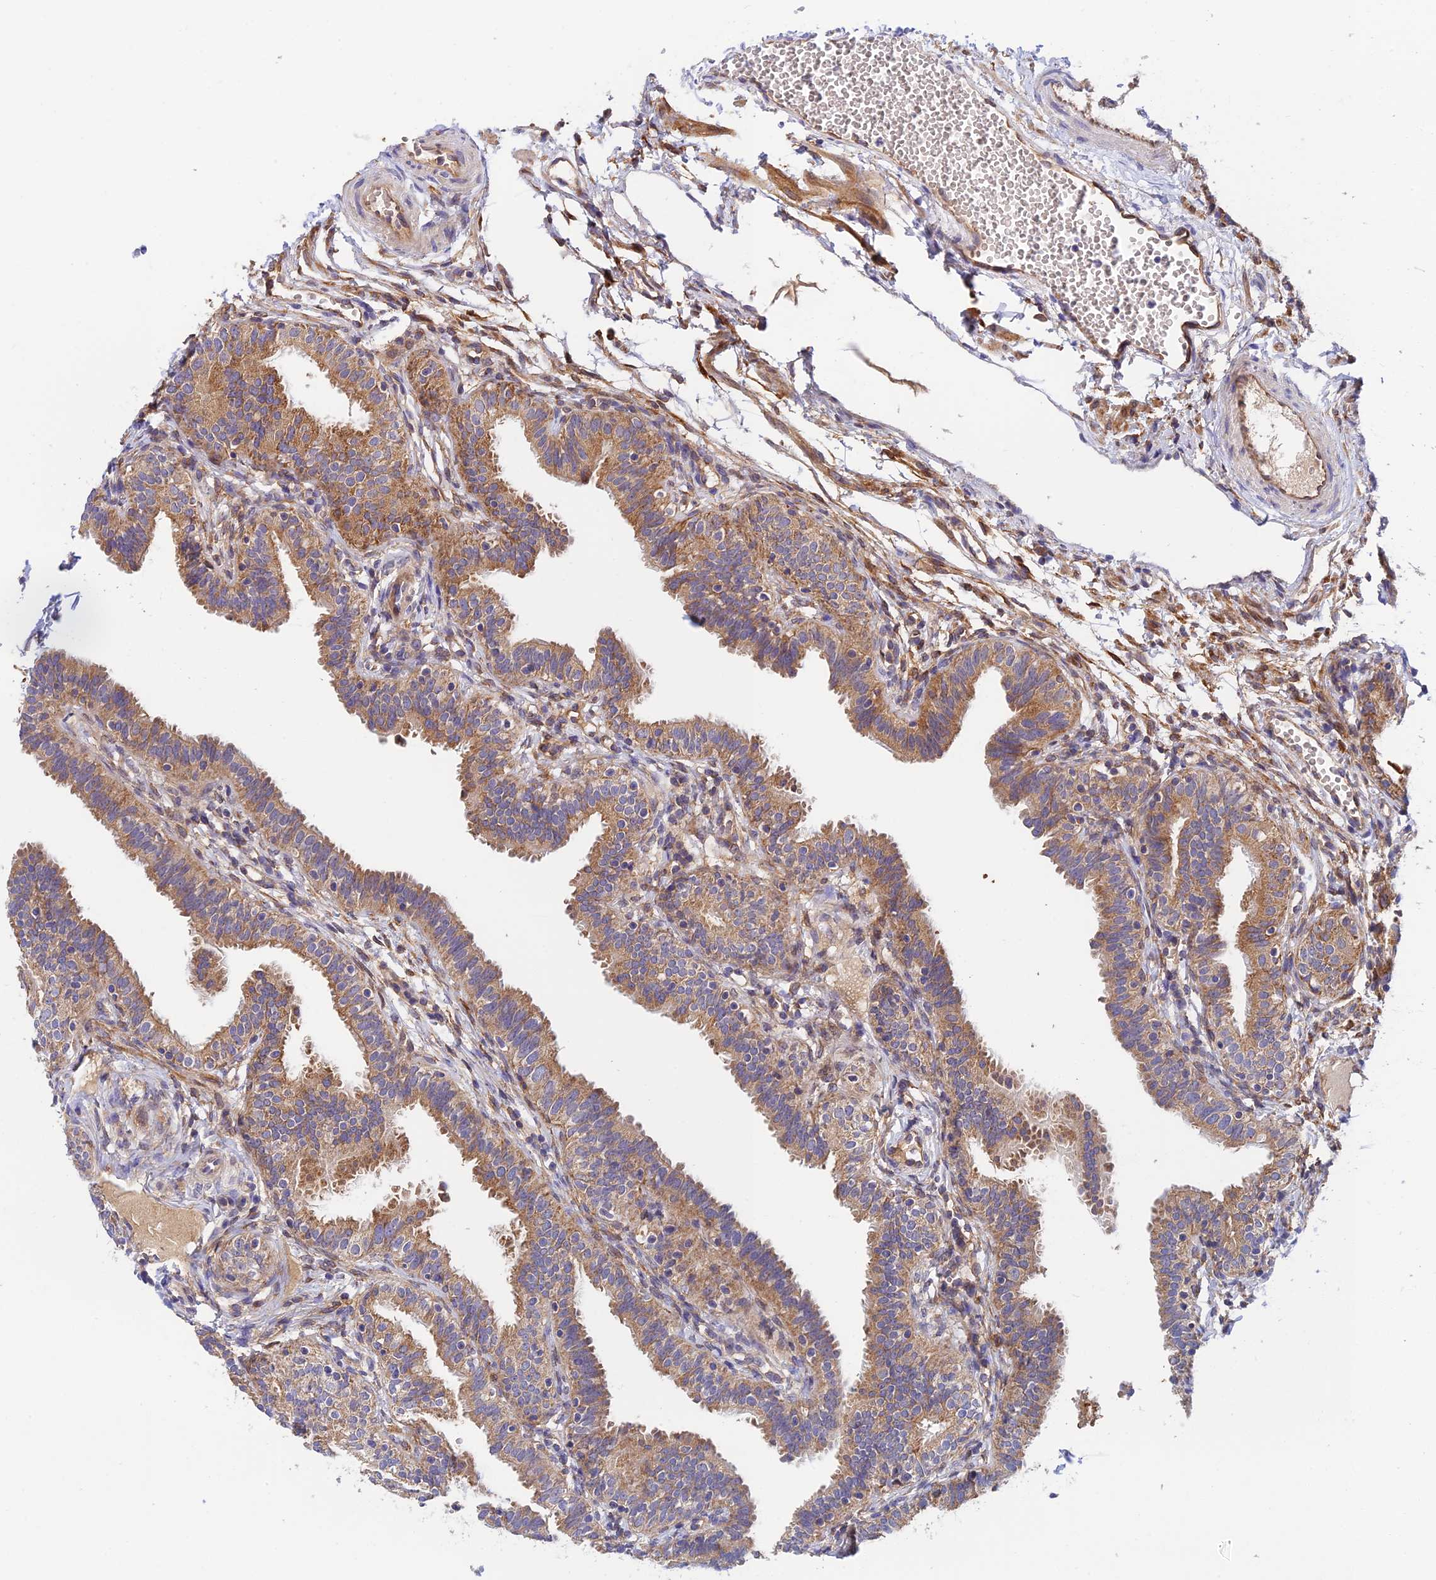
{"staining": {"intensity": "moderate", "quantity": "25%-75%", "location": "cytoplasmic/membranous"}, "tissue": "fallopian tube", "cell_type": "Glandular cells", "image_type": "normal", "snomed": [{"axis": "morphology", "description": "Normal tissue, NOS"}, {"axis": "topography", "description": "Fallopian tube"}], "caption": "Glandular cells show medium levels of moderate cytoplasmic/membranous expression in about 25%-75% of cells in benign human fallopian tube. (brown staining indicates protein expression, while blue staining denotes nuclei).", "gene": "RANBP6", "patient": {"sex": "female", "age": 35}}